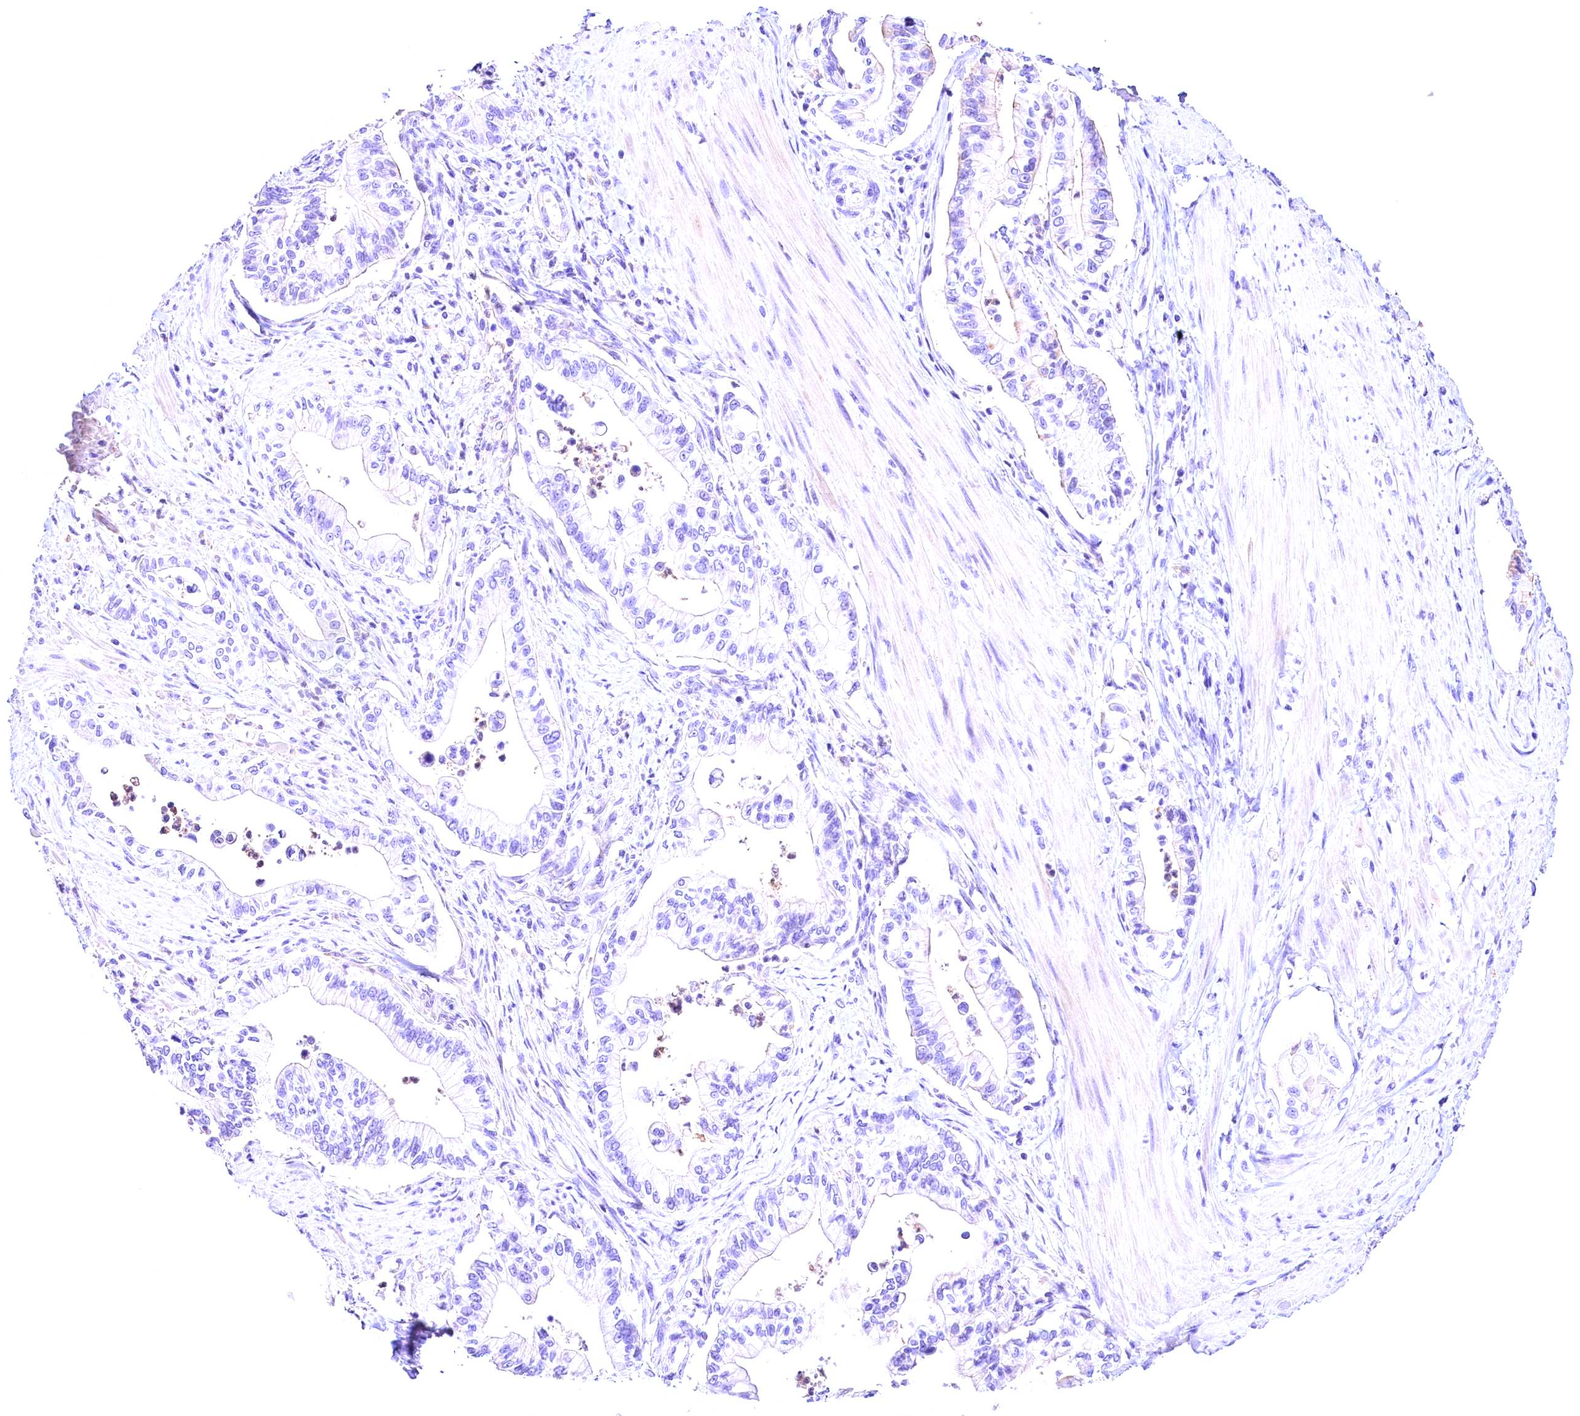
{"staining": {"intensity": "negative", "quantity": "none", "location": "none"}, "tissue": "pancreatic cancer", "cell_type": "Tumor cells", "image_type": "cancer", "snomed": [{"axis": "morphology", "description": "Adenocarcinoma, NOS"}, {"axis": "topography", "description": "Pancreas"}], "caption": "Adenocarcinoma (pancreatic) stained for a protein using IHC reveals no positivity tumor cells.", "gene": "ARMC6", "patient": {"sex": "male", "age": 78}}